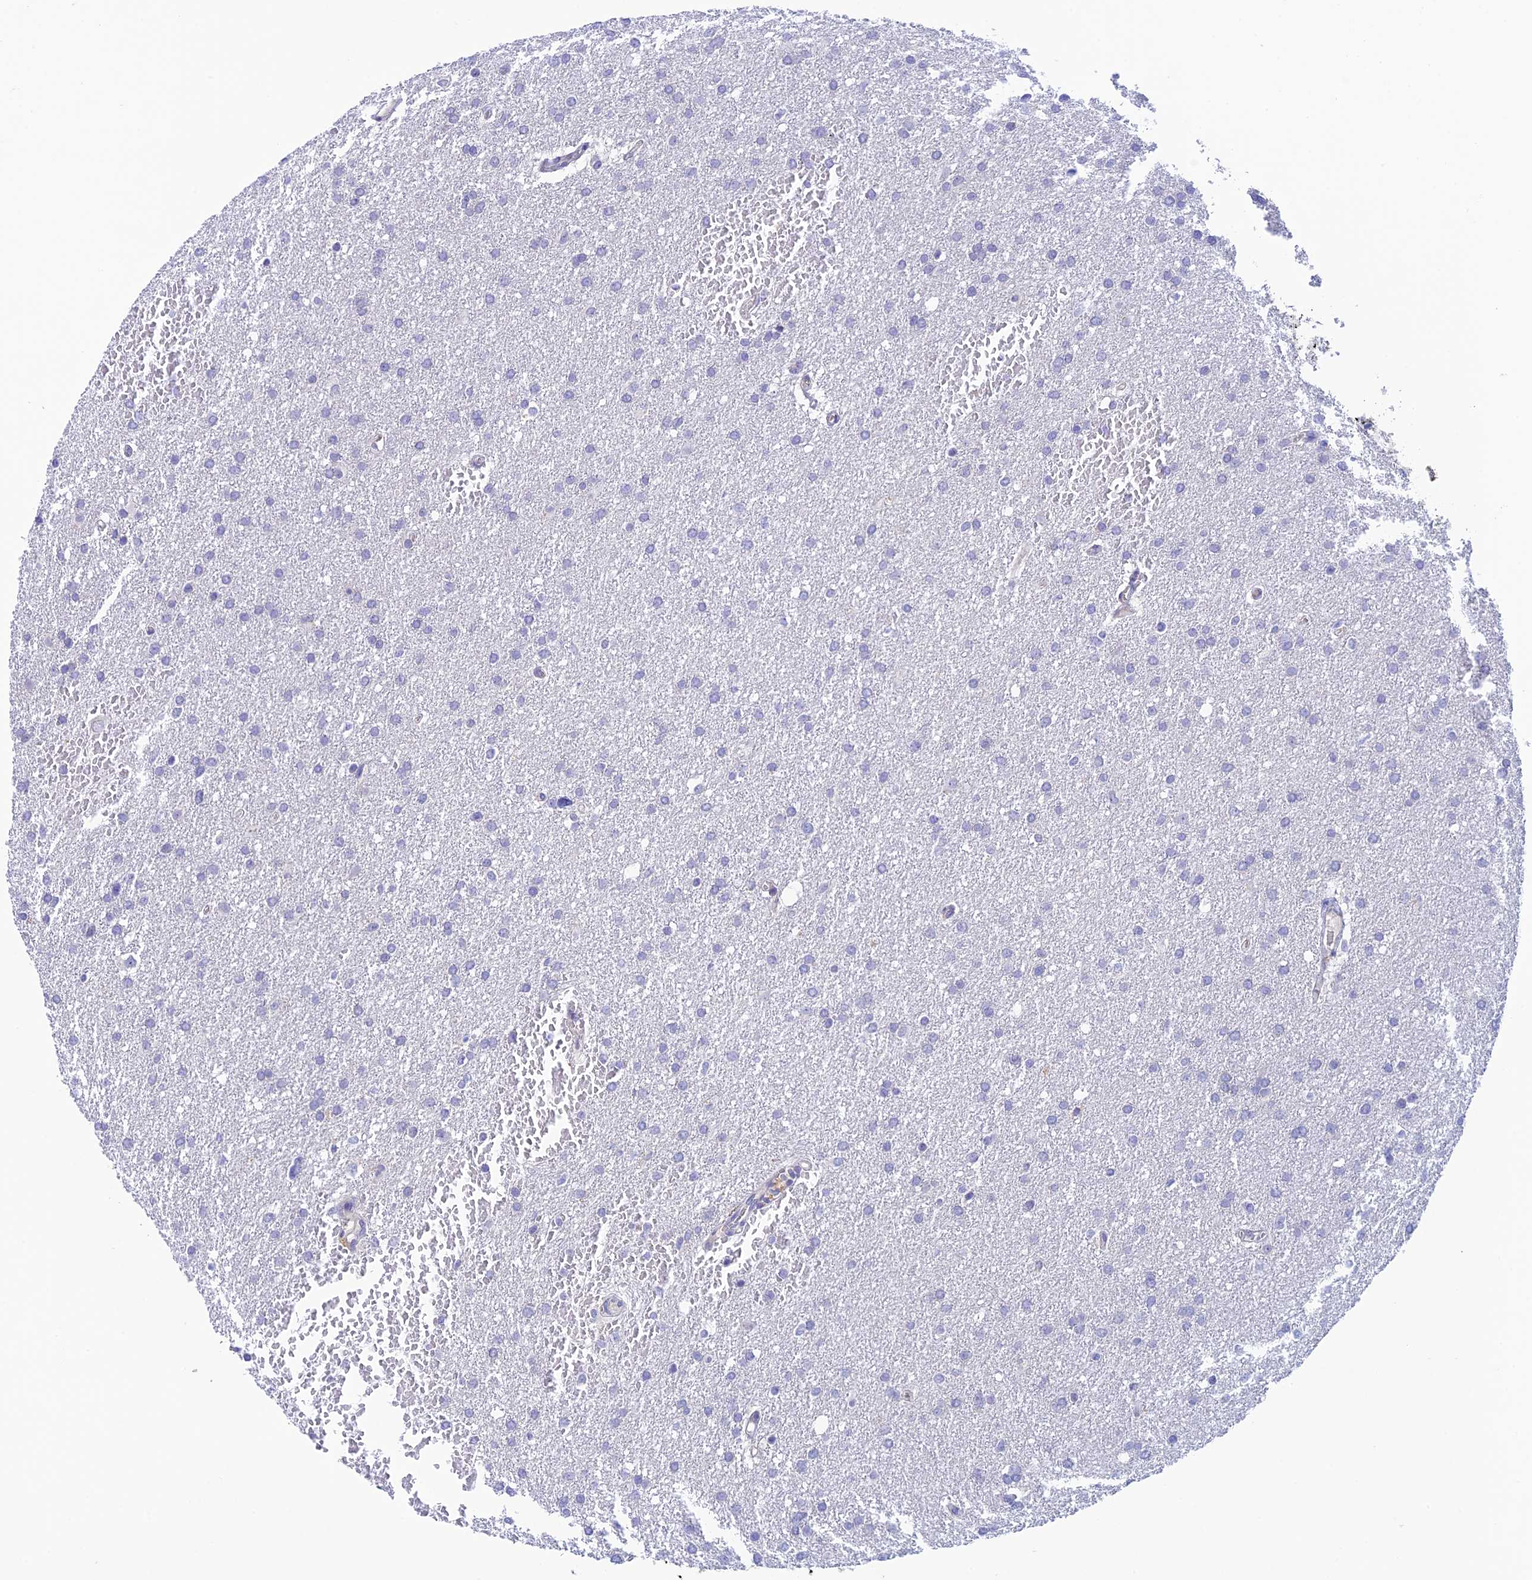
{"staining": {"intensity": "negative", "quantity": "none", "location": "none"}, "tissue": "glioma", "cell_type": "Tumor cells", "image_type": "cancer", "snomed": [{"axis": "morphology", "description": "Glioma, malignant, High grade"}, {"axis": "topography", "description": "Cerebral cortex"}], "caption": "An image of glioma stained for a protein shows no brown staining in tumor cells.", "gene": "RASGEF1B", "patient": {"sex": "female", "age": 36}}